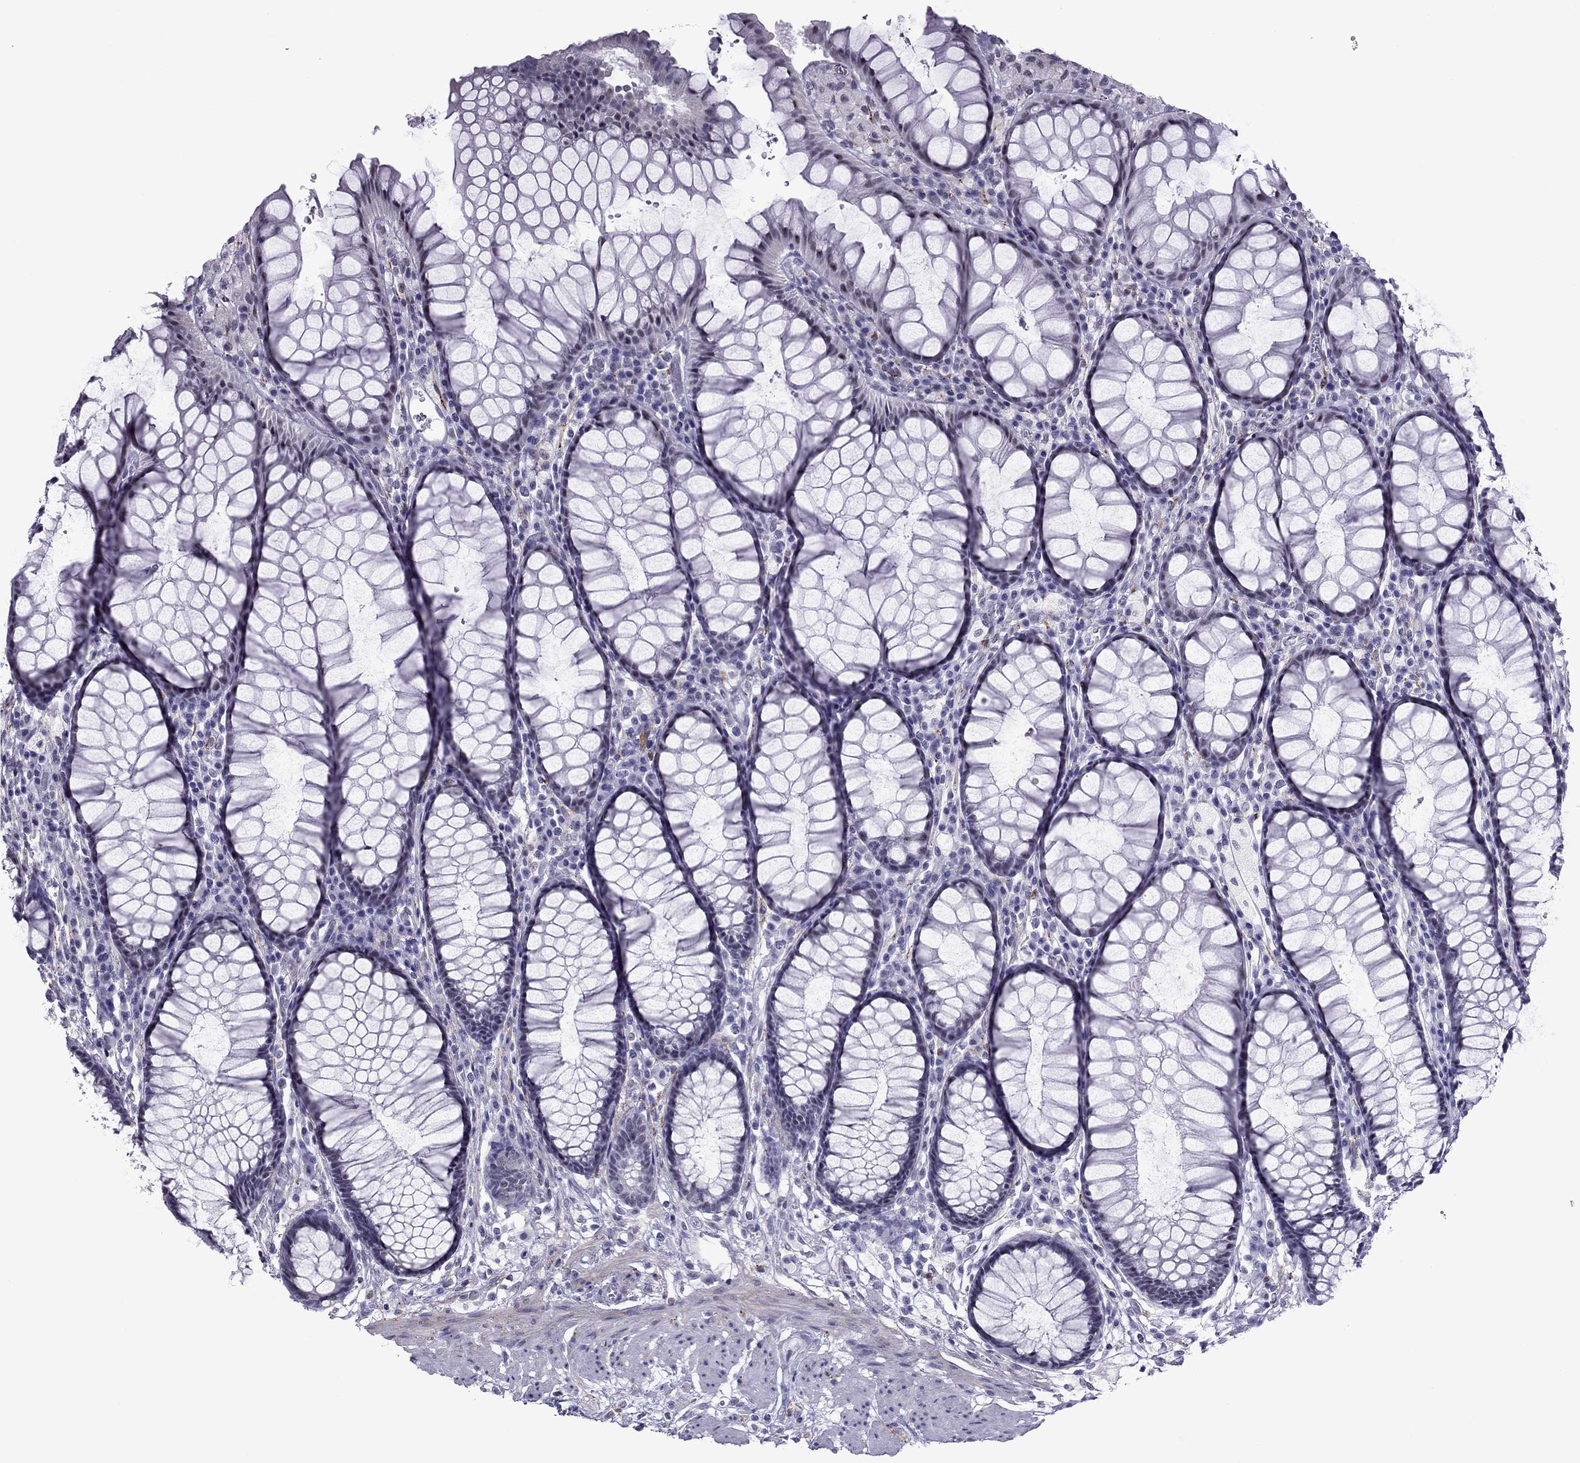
{"staining": {"intensity": "negative", "quantity": "none", "location": "none"}, "tissue": "rectum", "cell_type": "Glandular cells", "image_type": "normal", "snomed": [{"axis": "morphology", "description": "Normal tissue, NOS"}, {"axis": "topography", "description": "Rectum"}], "caption": "Histopathology image shows no significant protein staining in glandular cells of unremarkable rectum.", "gene": "ZNF646", "patient": {"sex": "female", "age": 68}}